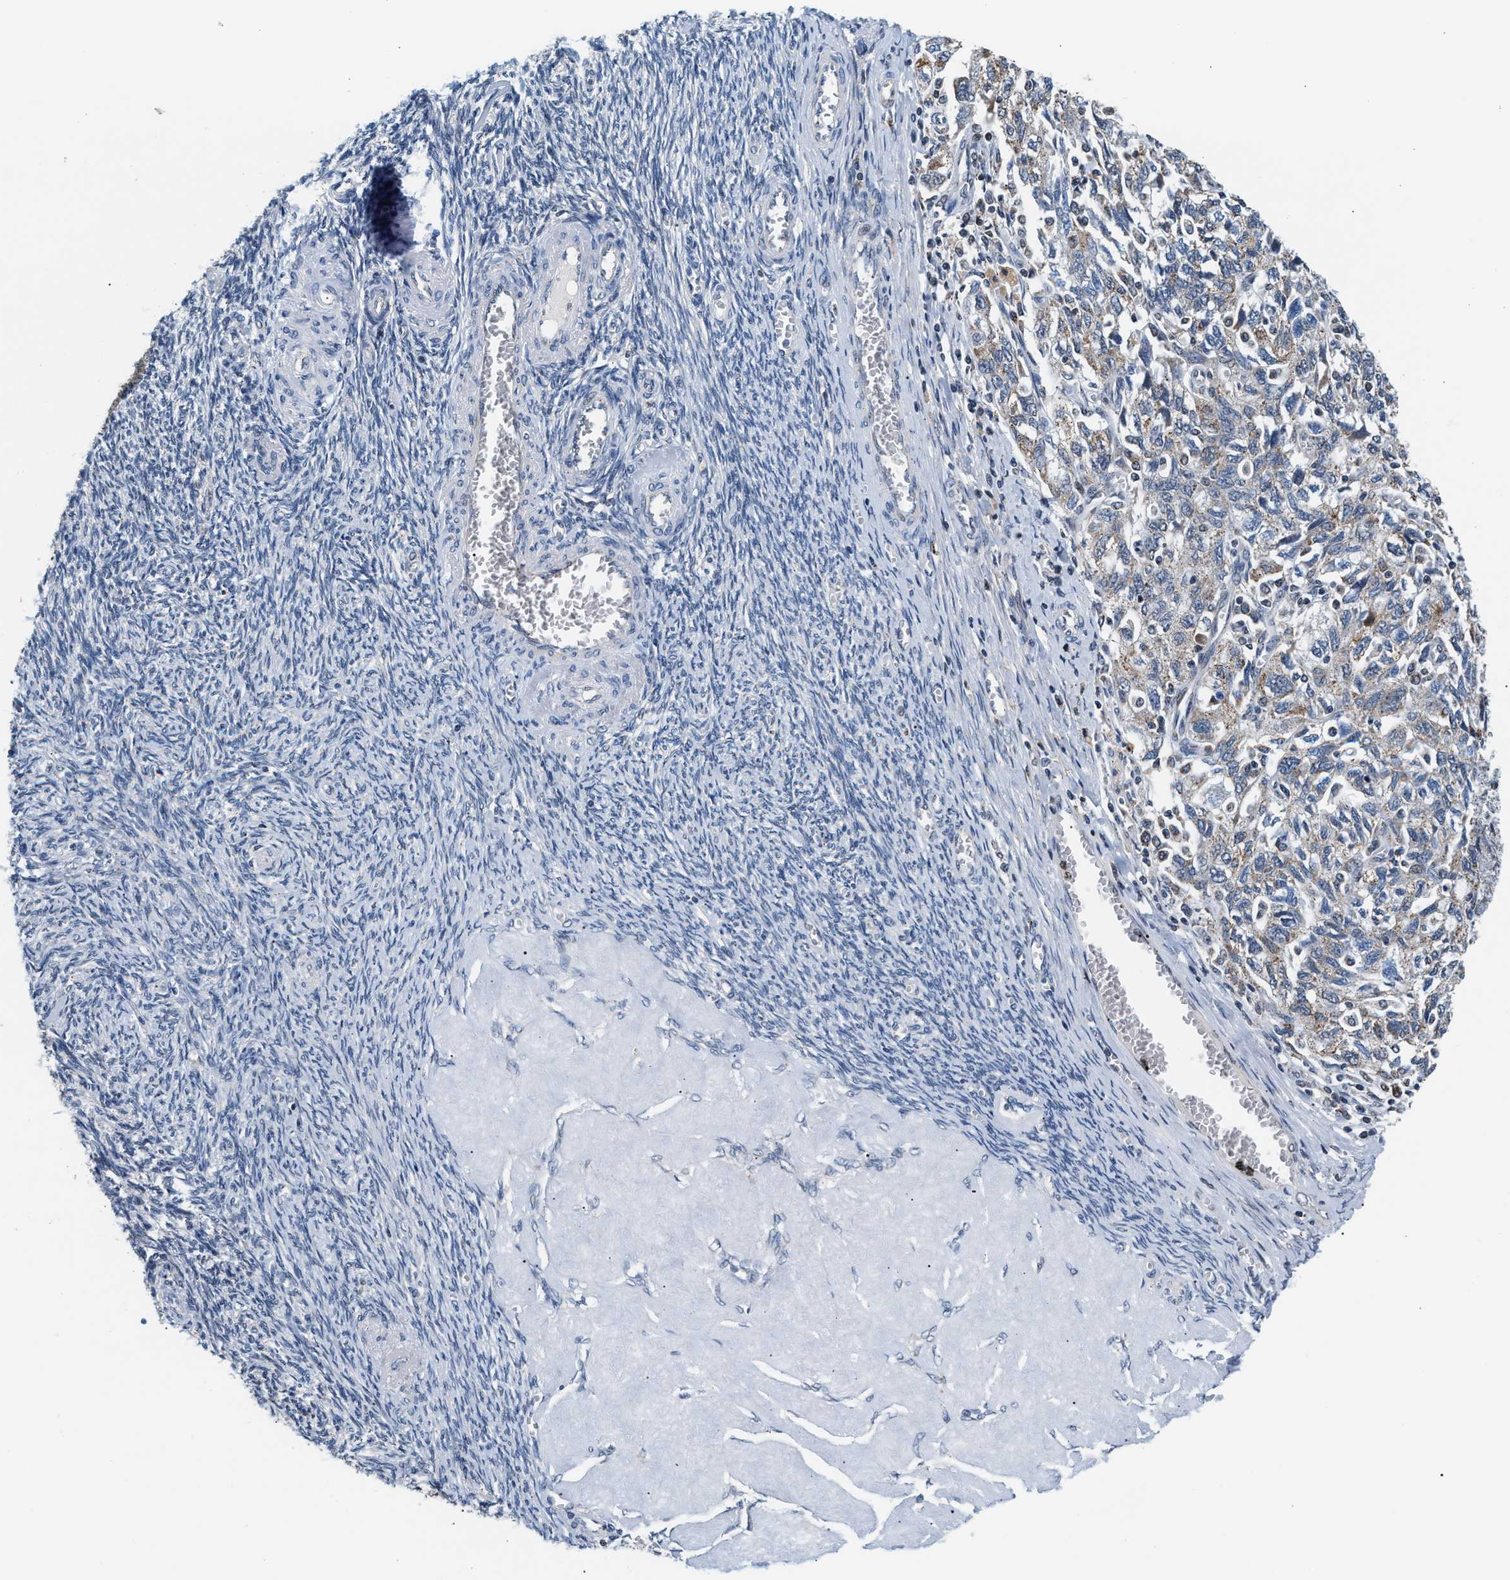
{"staining": {"intensity": "weak", "quantity": "<25%", "location": "cytoplasmic/membranous"}, "tissue": "ovarian cancer", "cell_type": "Tumor cells", "image_type": "cancer", "snomed": [{"axis": "morphology", "description": "Carcinoma, NOS"}, {"axis": "morphology", "description": "Cystadenocarcinoma, serous, NOS"}, {"axis": "topography", "description": "Ovary"}], "caption": "This is an immunohistochemistry (IHC) micrograph of carcinoma (ovarian). There is no expression in tumor cells.", "gene": "KCNMB2", "patient": {"sex": "female", "age": 69}}